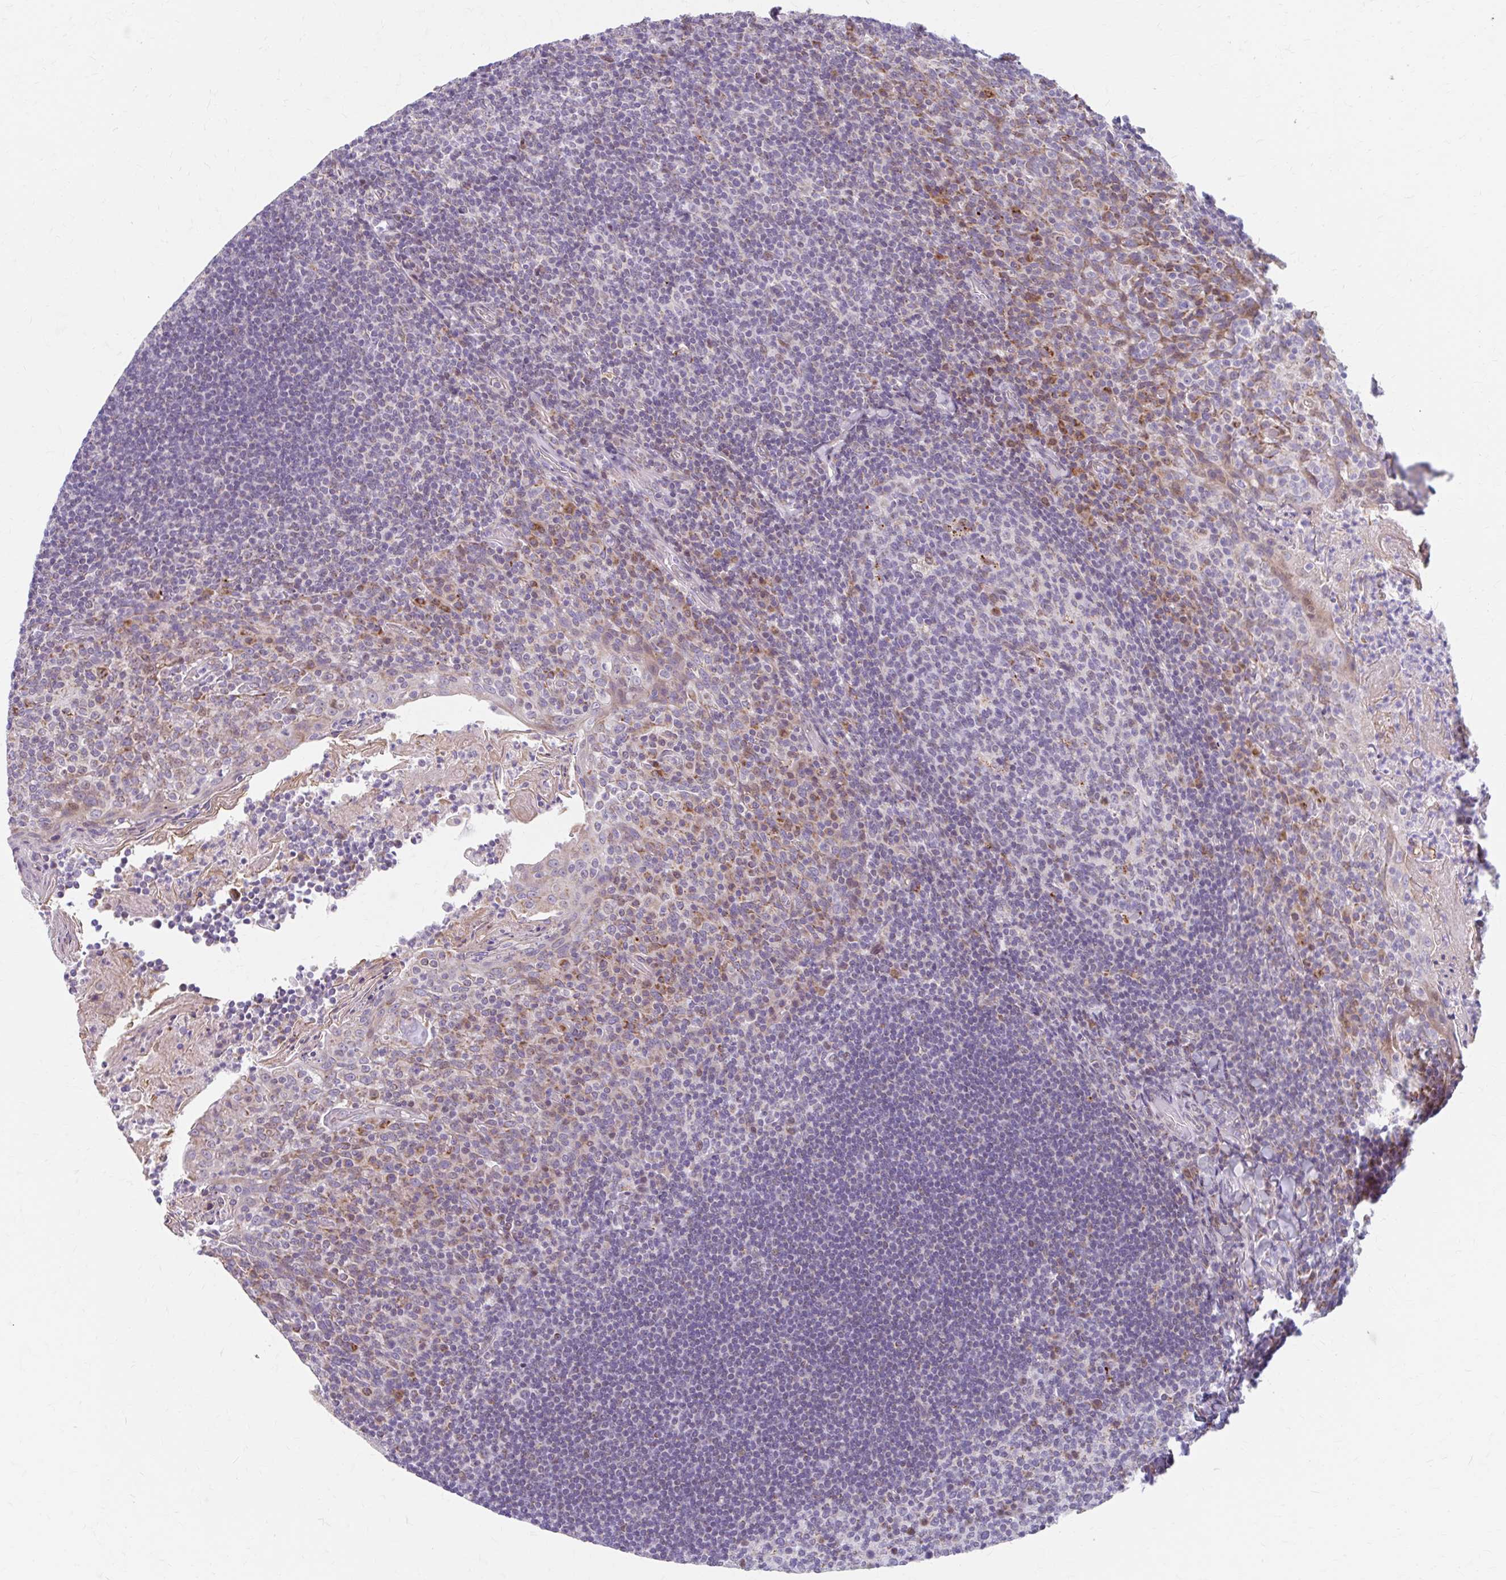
{"staining": {"intensity": "negative", "quantity": "none", "location": "none"}, "tissue": "tonsil", "cell_type": "Germinal center cells", "image_type": "normal", "snomed": [{"axis": "morphology", "description": "Normal tissue, NOS"}, {"axis": "topography", "description": "Tonsil"}], "caption": "Protein analysis of unremarkable tonsil reveals no significant staining in germinal center cells. The staining was performed using DAB (3,3'-diaminobenzidine) to visualize the protein expression in brown, while the nuclei were stained in blue with hematoxylin (Magnification: 20x).", "gene": "BEAN1", "patient": {"sex": "female", "age": 10}}